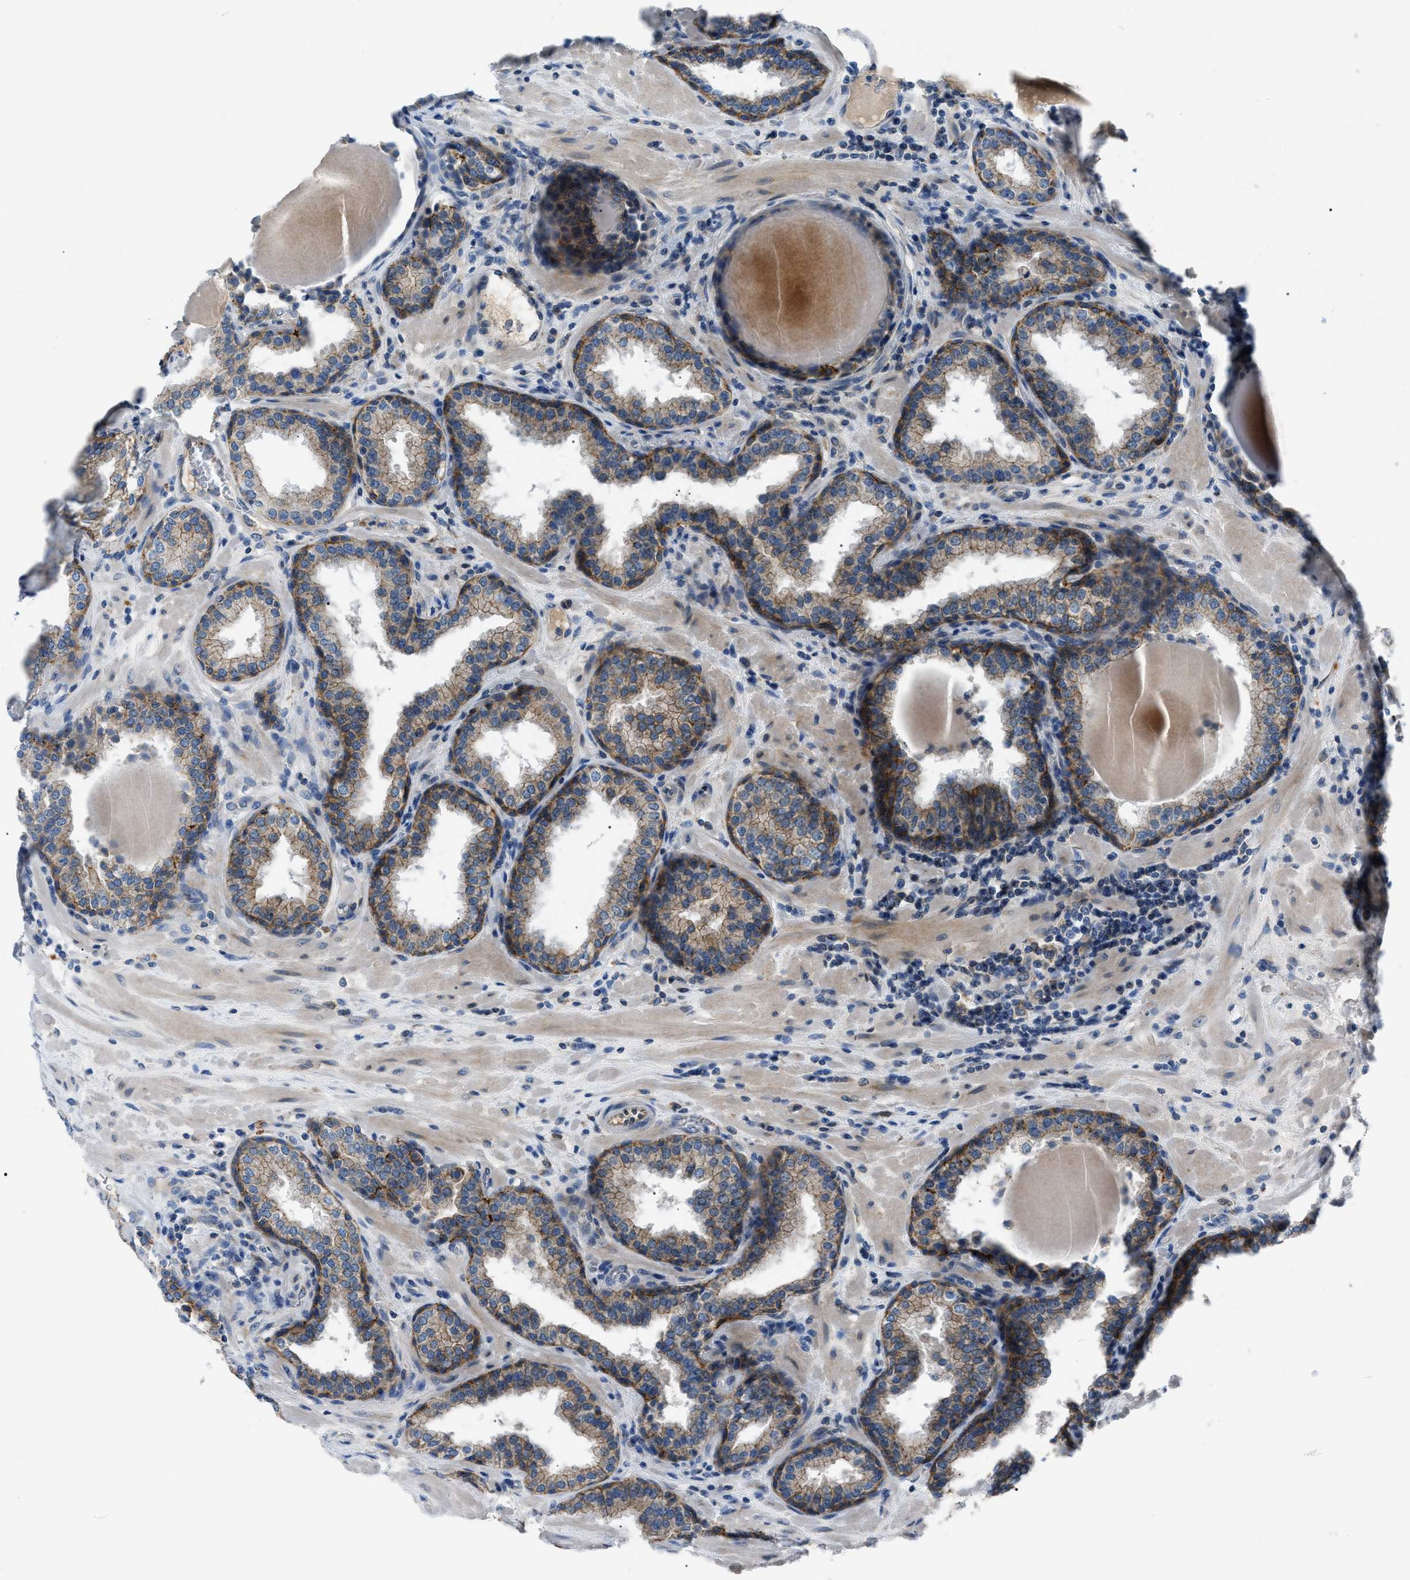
{"staining": {"intensity": "moderate", "quantity": "25%-75%", "location": "cytoplasmic/membranous"}, "tissue": "prostate", "cell_type": "Glandular cells", "image_type": "normal", "snomed": [{"axis": "morphology", "description": "Normal tissue, NOS"}, {"axis": "topography", "description": "Prostate"}], "caption": "A photomicrograph showing moderate cytoplasmic/membranous positivity in about 25%-75% of glandular cells in benign prostate, as visualized by brown immunohistochemical staining.", "gene": "ZDHHC24", "patient": {"sex": "male", "age": 51}}